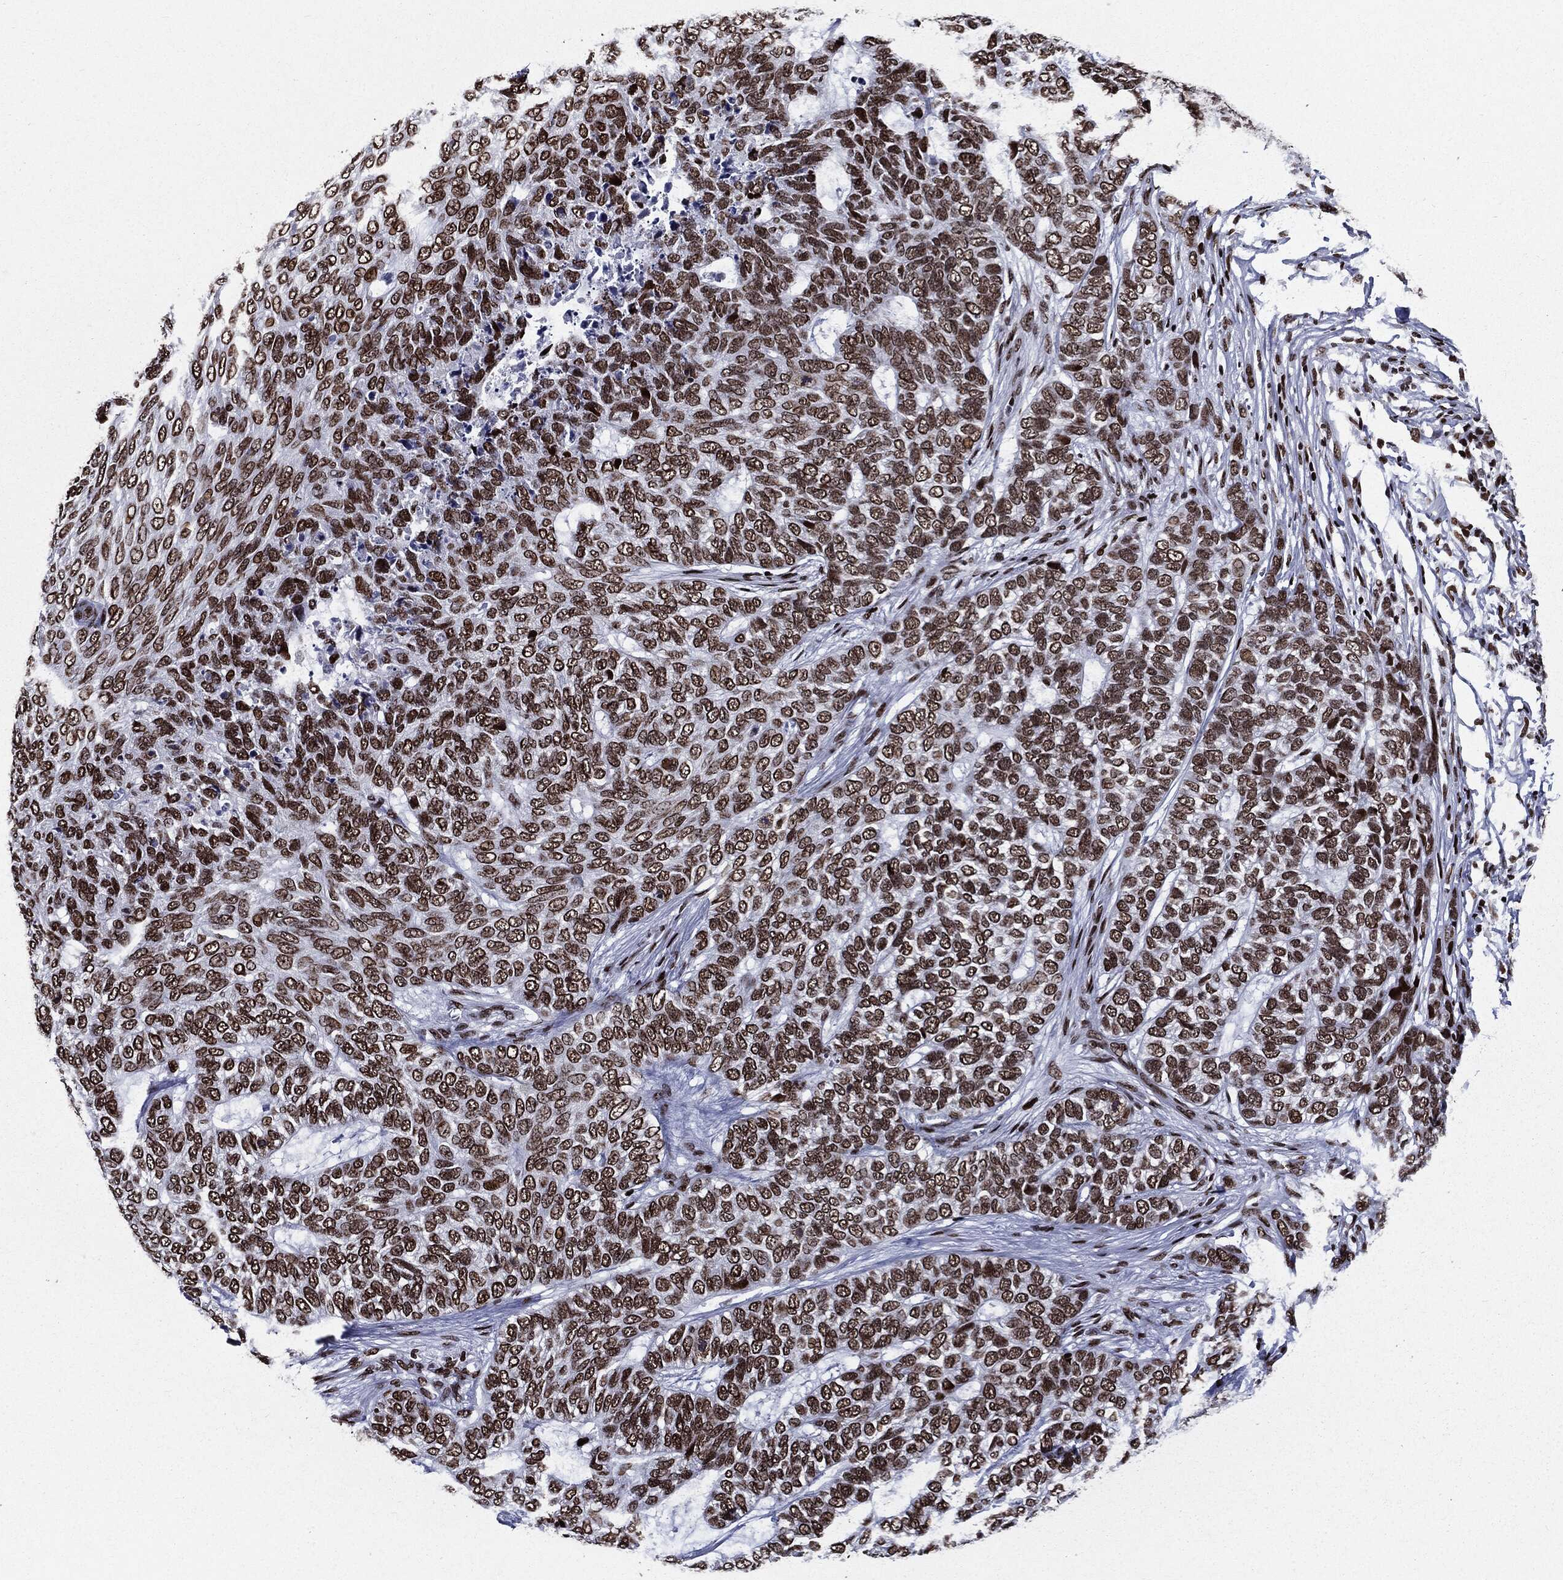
{"staining": {"intensity": "moderate", "quantity": ">75%", "location": "nuclear"}, "tissue": "skin cancer", "cell_type": "Tumor cells", "image_type": "cancer", "snomed": [{"axis": "morphology", "description": "Basal cell carcinoma"}, {"axis": "topography", "description": "Skin"}], "caption": "The immunohistochemical stain highlights moderate nuclear staining in tumor cells of skin basal cell carcinoma tissue. (IHC, brightfield microscopy, high magnification).", "gene": "ZFP91", "patient": {"sex": "female", "age": 65}}